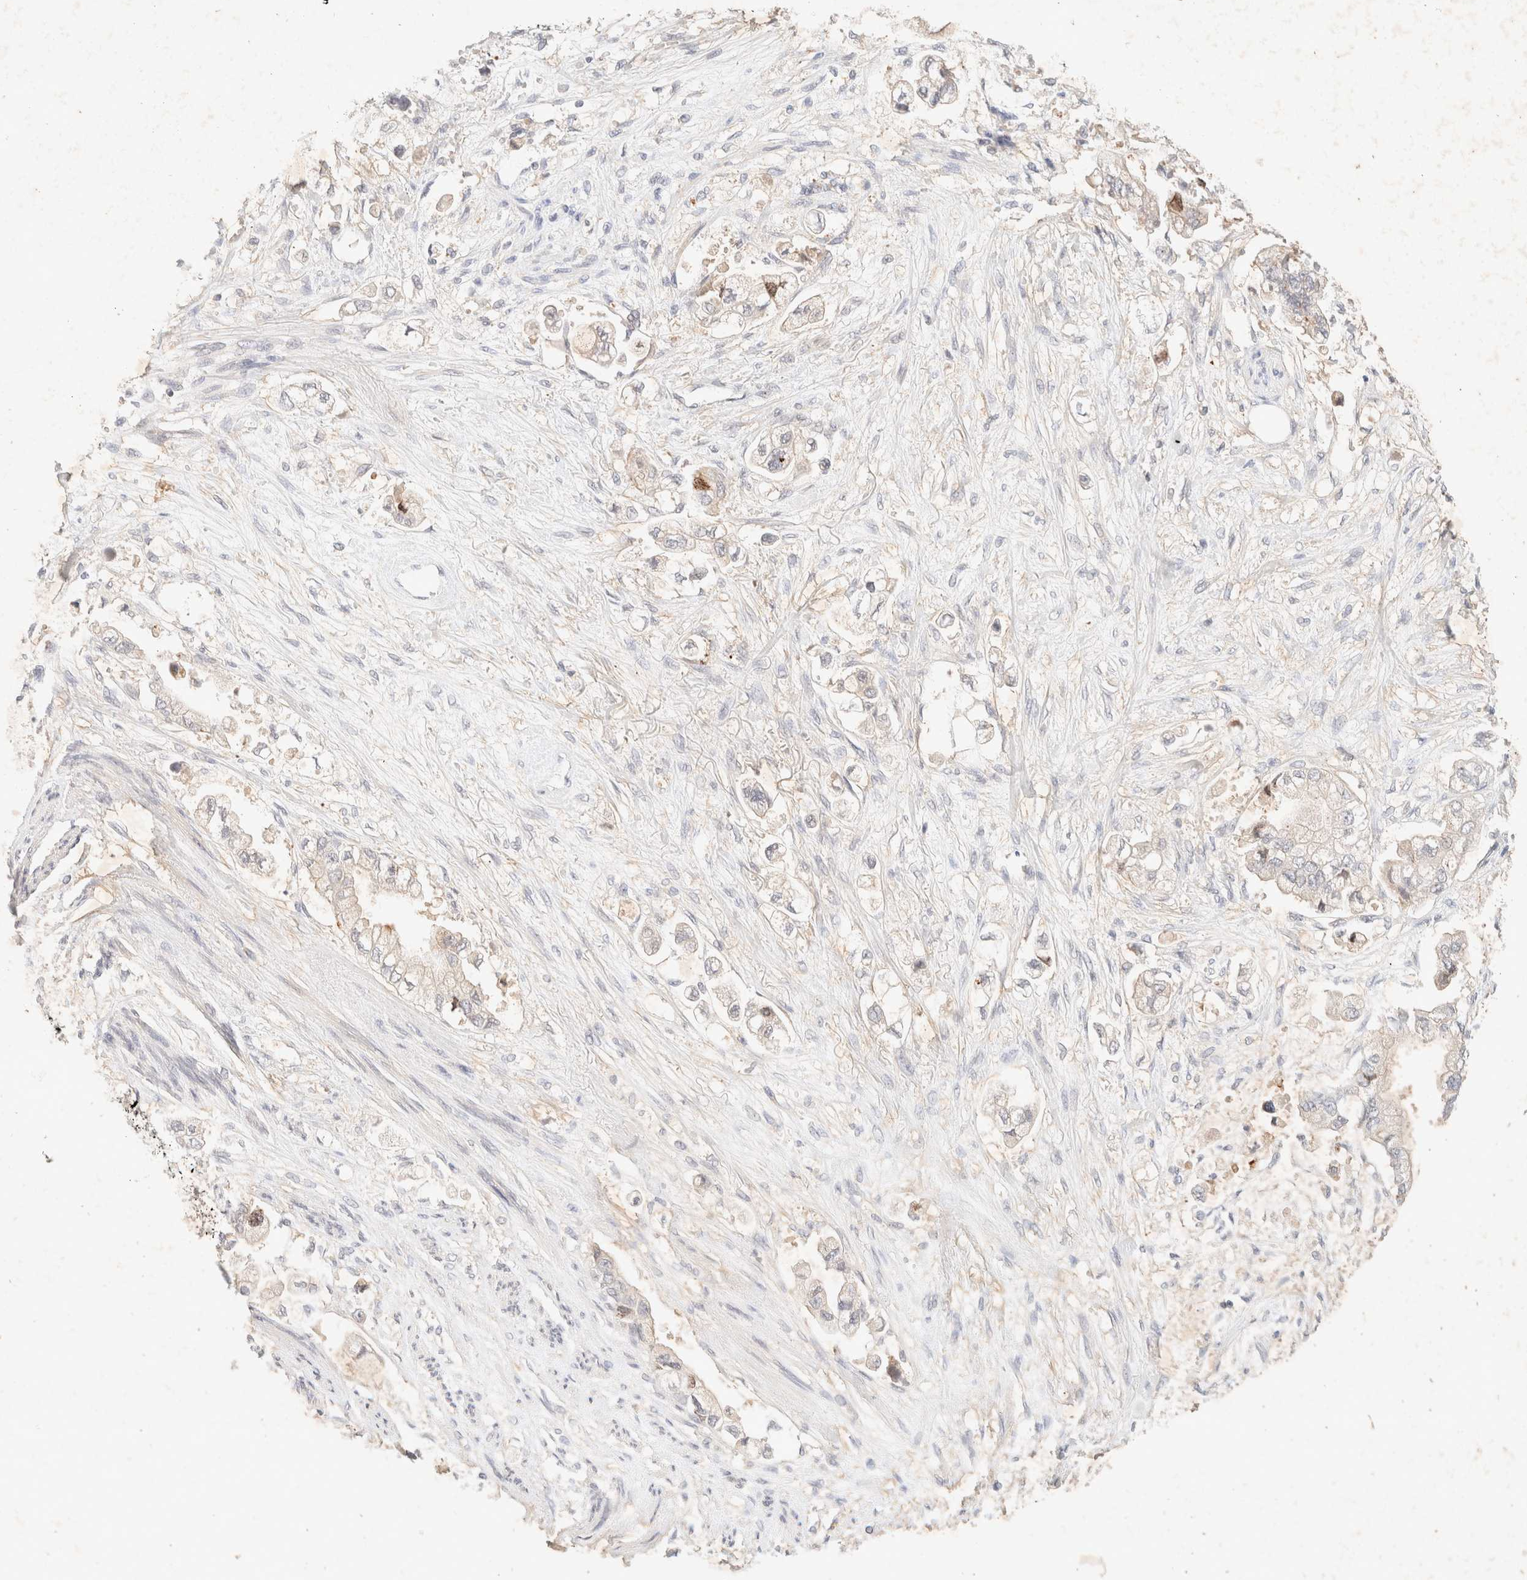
{"staining": {"intensity": "negative", "quantity": "none", "location": "none"}, "tissue": "stomach cancer", "cell_type": "Tumor cells", "image_type": "cancer", "snomed": [{"axis": "morphology", "description": "Adenocarcinoma, NOS"}, {"axis": "topography", "description": "Stomach"}], "caption": "A high-resolution photomicrograph shows immunohistochemistry (IHC) staining of adenocarcinoma (stomach), which shows no significant positivity in tumor cells. The staining was performed using DAB to visualize the protein expression in brown, while the nuclei were stained in blue with hematoxylin (Magnification: 20x).", "gene": "SARM1", "patient": {"sex": "male", "age": 62}}